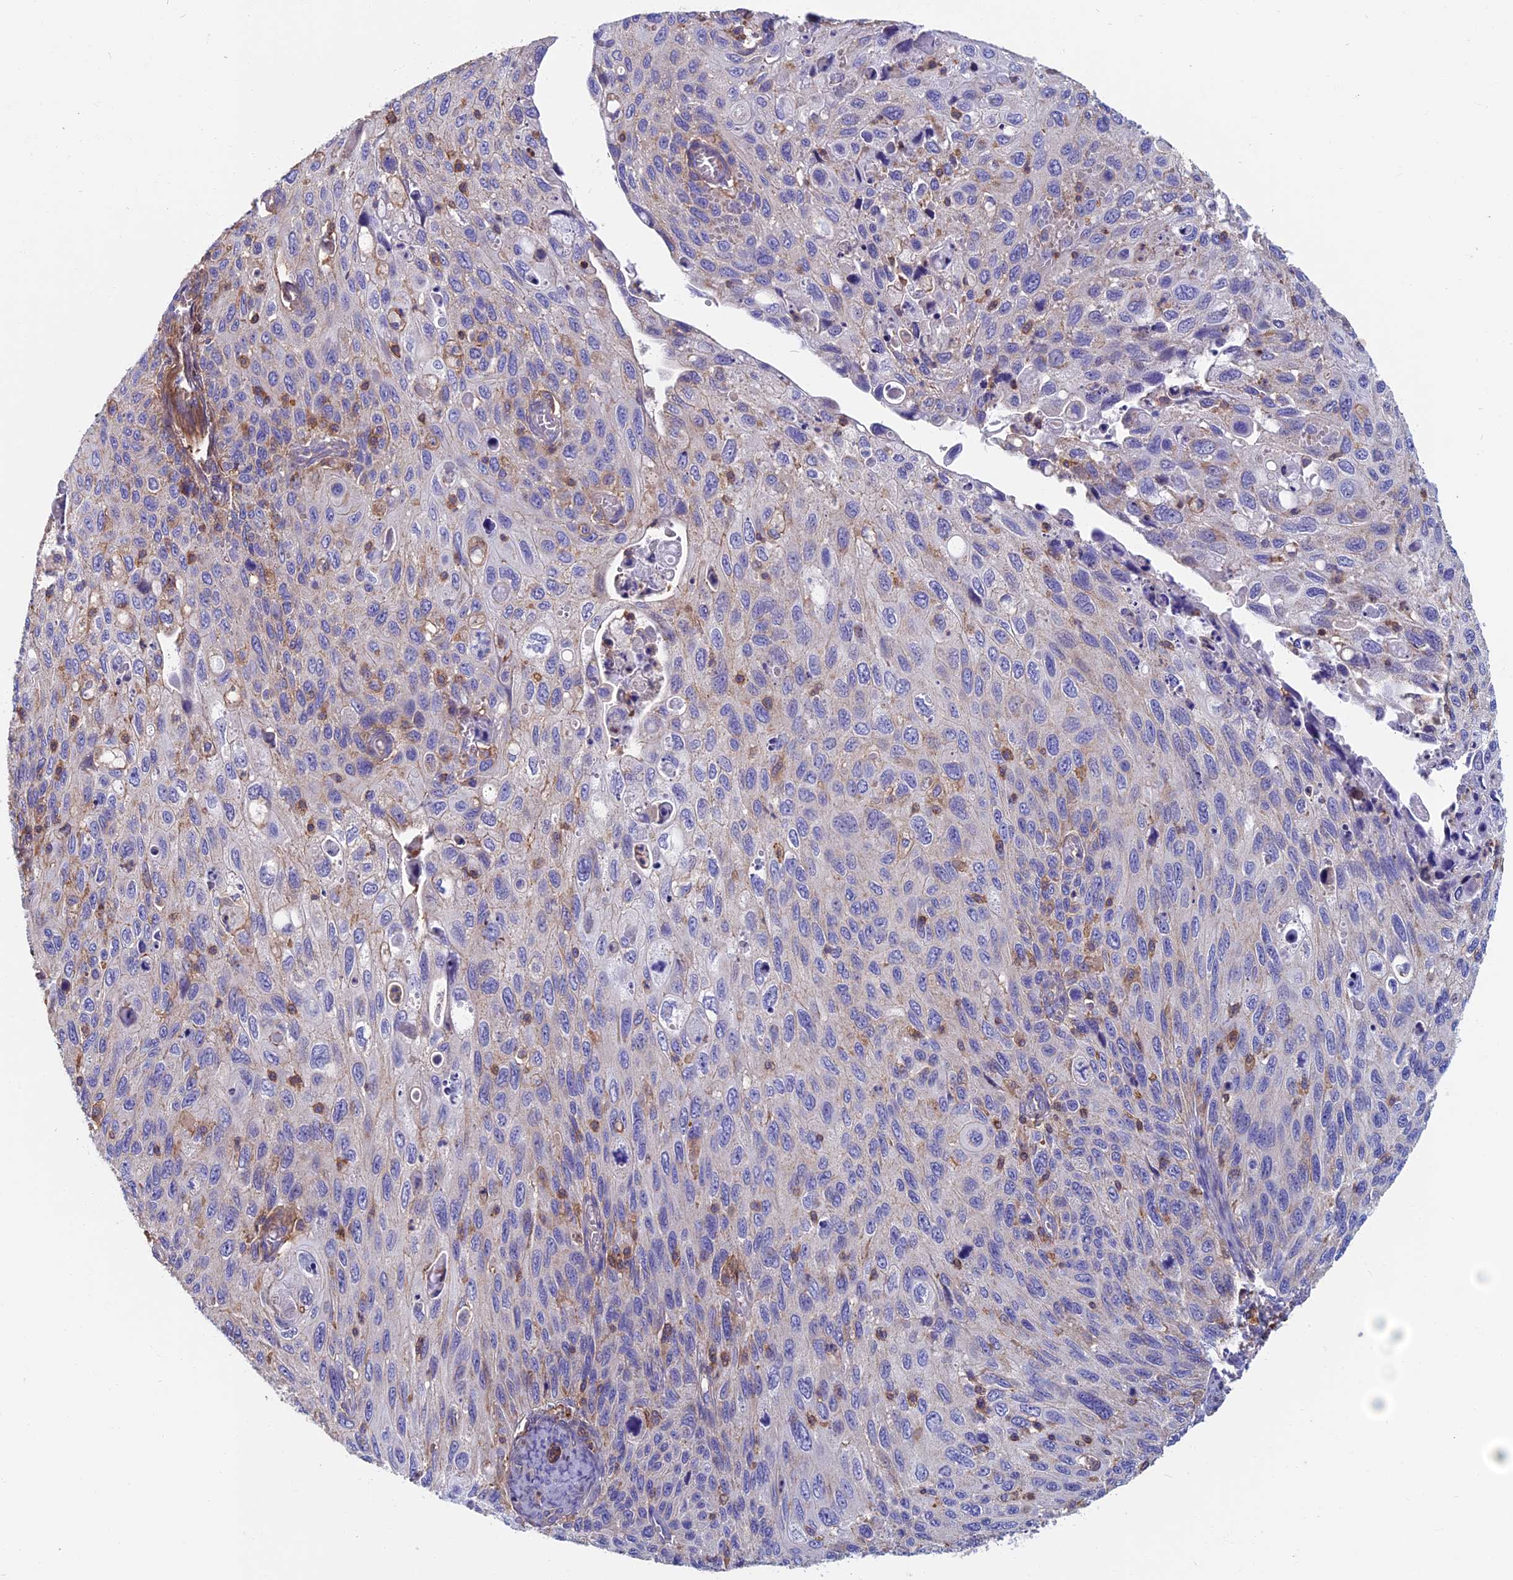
{"staining": {"intensity": "negative", "quantity": "none", "location": "none"}, "tissue": "cervical cancer", "cell_type": "Tumor cells", "image_type": "cancer", "snomed": [{"axis": "morphology", "description": "Squamous cell carcinoma, NOS"}, {"axis": "topography", "description": "Cervix"}], "caption": "Cervical cancer was stained to show a protein in brown. There is no significant staining in tumor cells.", "gene": "HSD17B8", "patient": {"sex": "female", "age": 70}}